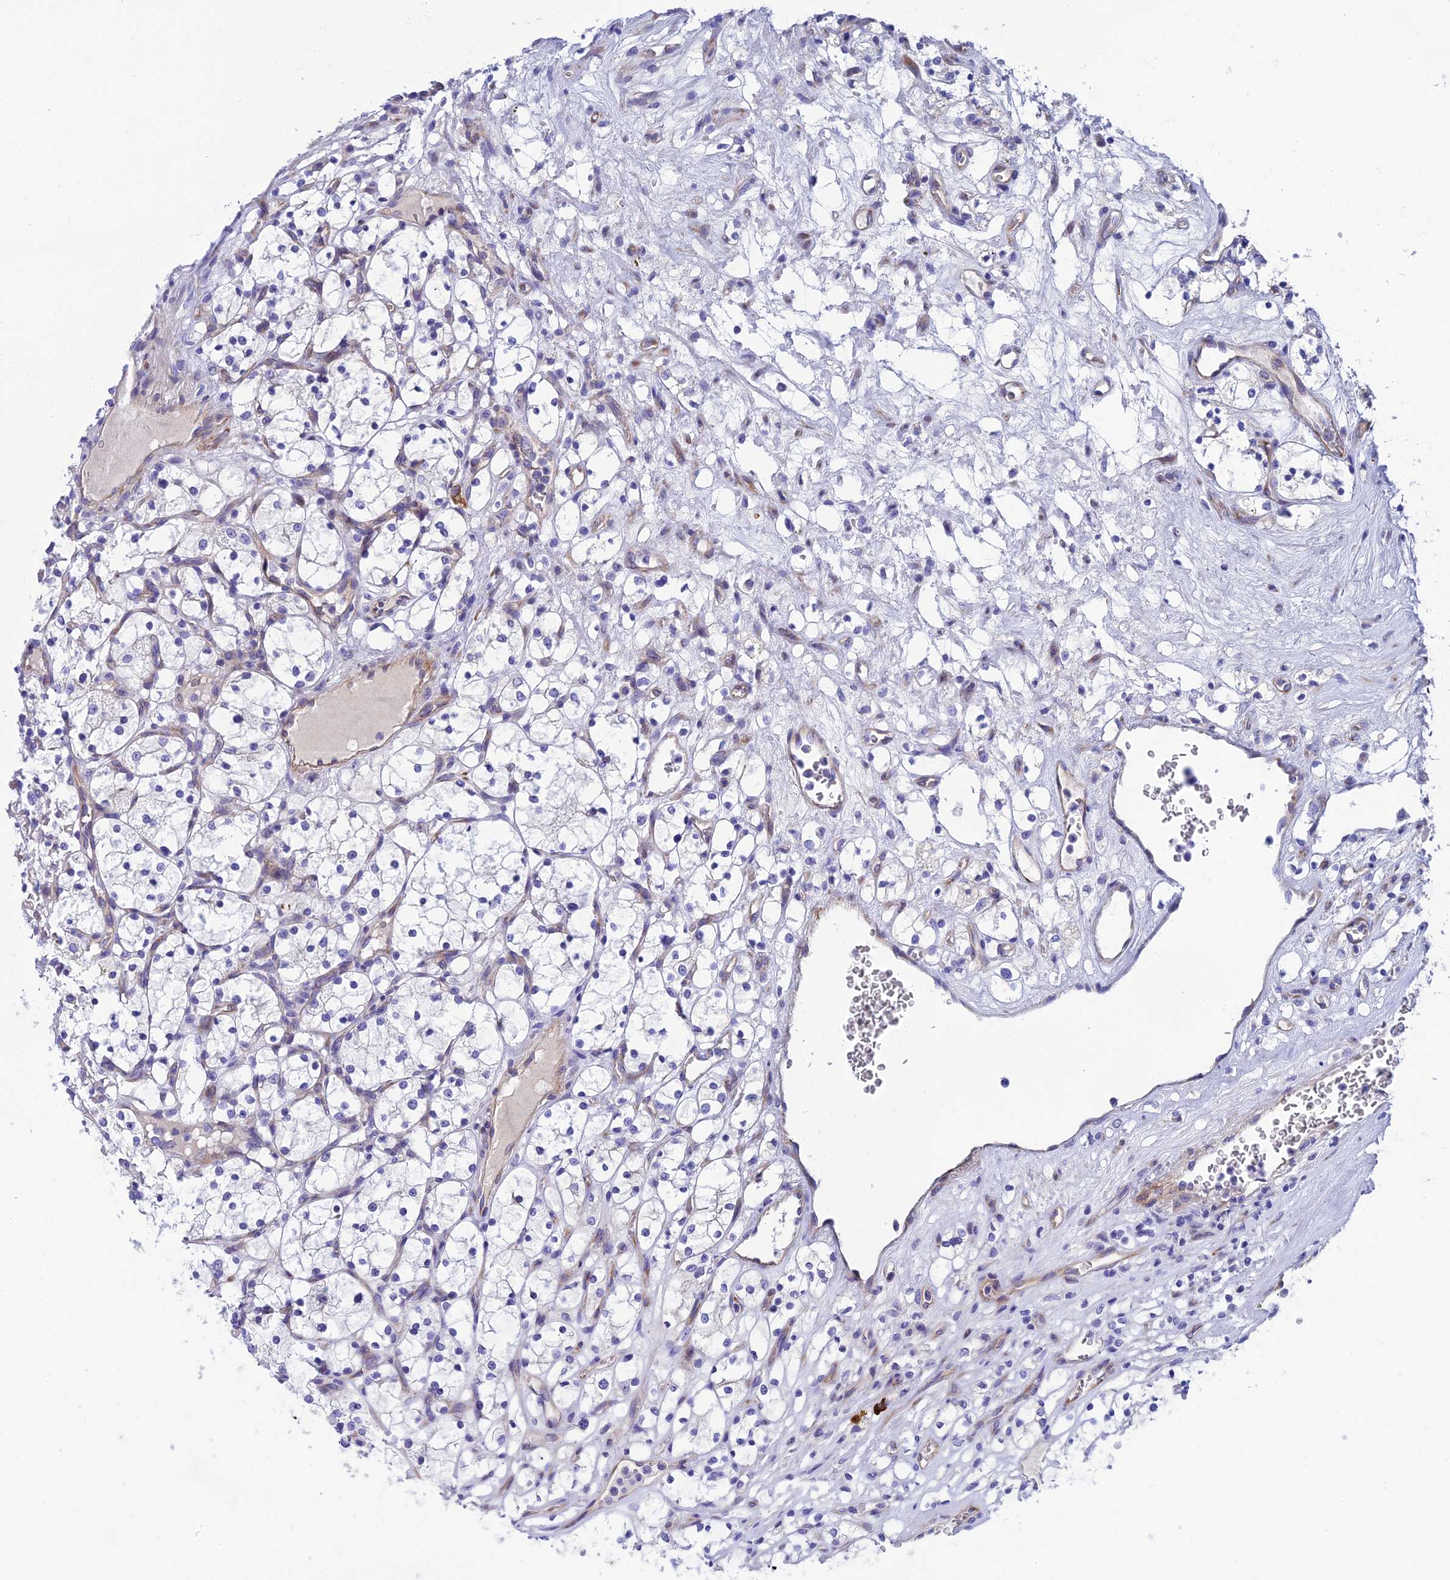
{"staining": {"intensity": "negative", "quantity": "none", "location": "none"}, "tissue": "renal cancer", "cell_type": "Tumor cells", "image_type": "cancer", "snomed": [{"axis": "morphology", "description": "Adenocarcinoma, NOS"}, {"axis": "topography", "description": "Kidney"}], "caption": "Histopathology image shows no protein expression in tumor cells of adenocarcinoma (renal) tissue.", "gene": "MACIR", "patient": {"sex": "female", "age": 69}}